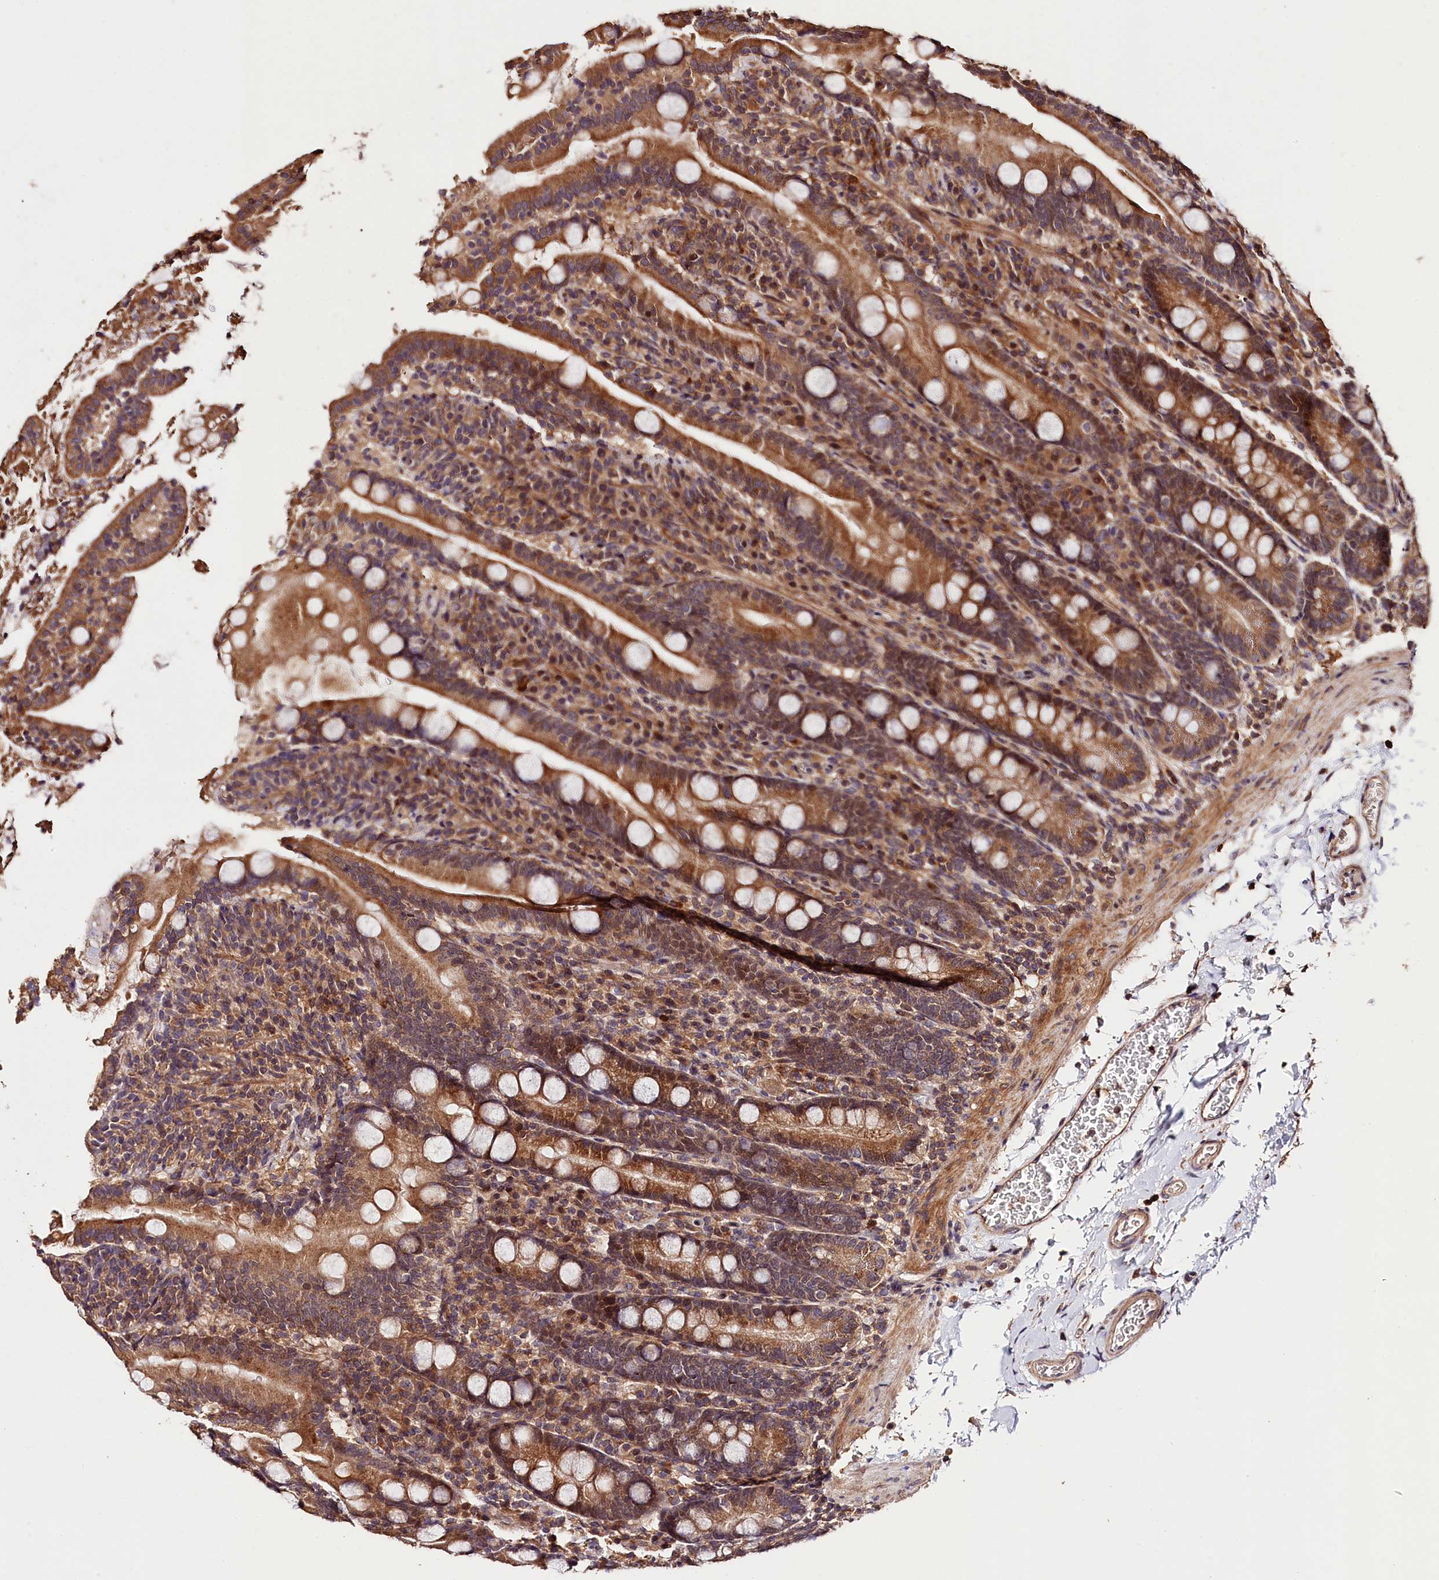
{"staining": {"intensity": "moderate", "quantity": ">75%", "location": "cytoplasmic/membranous,nuclear"}, "tissue": "duodenum", "cell_type": "Glandular cells", "image_type": "normal", "snomed": [{"axis": "morphology", "description": "Normal tissue, NOS"}, {"axis": "topography", "description": "Duodenum"}], "caption": "Normal duodenum was stained to show a protein in brown. There is medium levels of moderate cytoplasmic/membranous,nuclear expression in approximately >75% of glandular cells. Immunohistochemistry stains the protein in brown and the nuclei are stained blue.", "gene": "KPTN", "patient": {"sex": "male", "age": 35}}